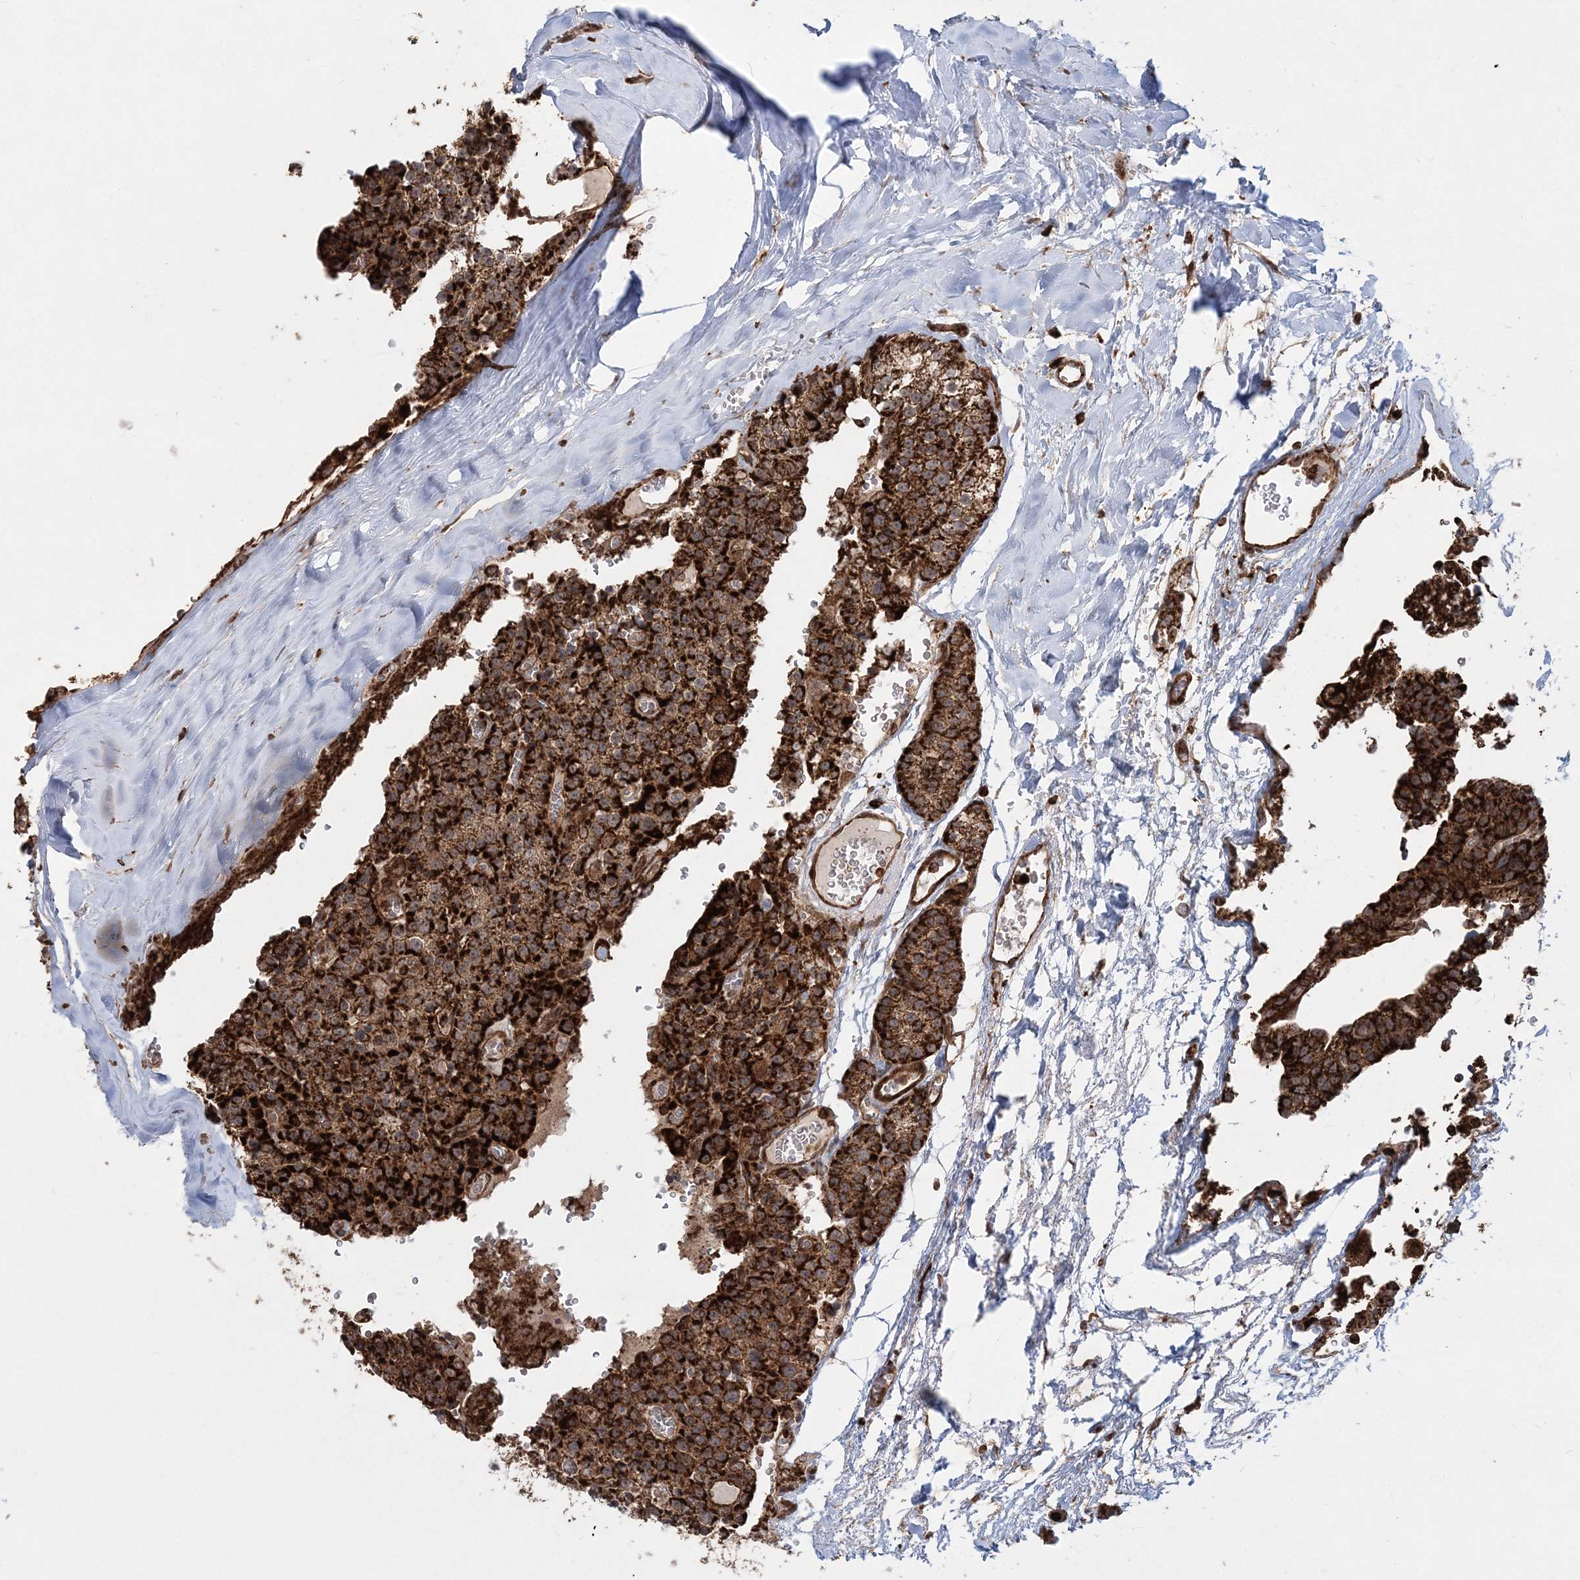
{"staining": {"intensity": "strong", "quantity": ">75%", "location": "cytoplasmic/membranous"}, "tissue": "parathyroid gland", "cell_type": "Glandular cells", "image_type": "normal", "snomed": [{"axis": "morphology", "description": "Normal tissue, NOS"}, {"axis": "topography", "description": "Parathyroid gland"}], "caption": "Immunohistochemical staining of benign human parathyroid gland displays strong cytoplasmic/membranous protein positivity in approximately >75% of glandular cells.", "gene": "LRPPRC", "patient": {"sex": "female", "age": 64}}